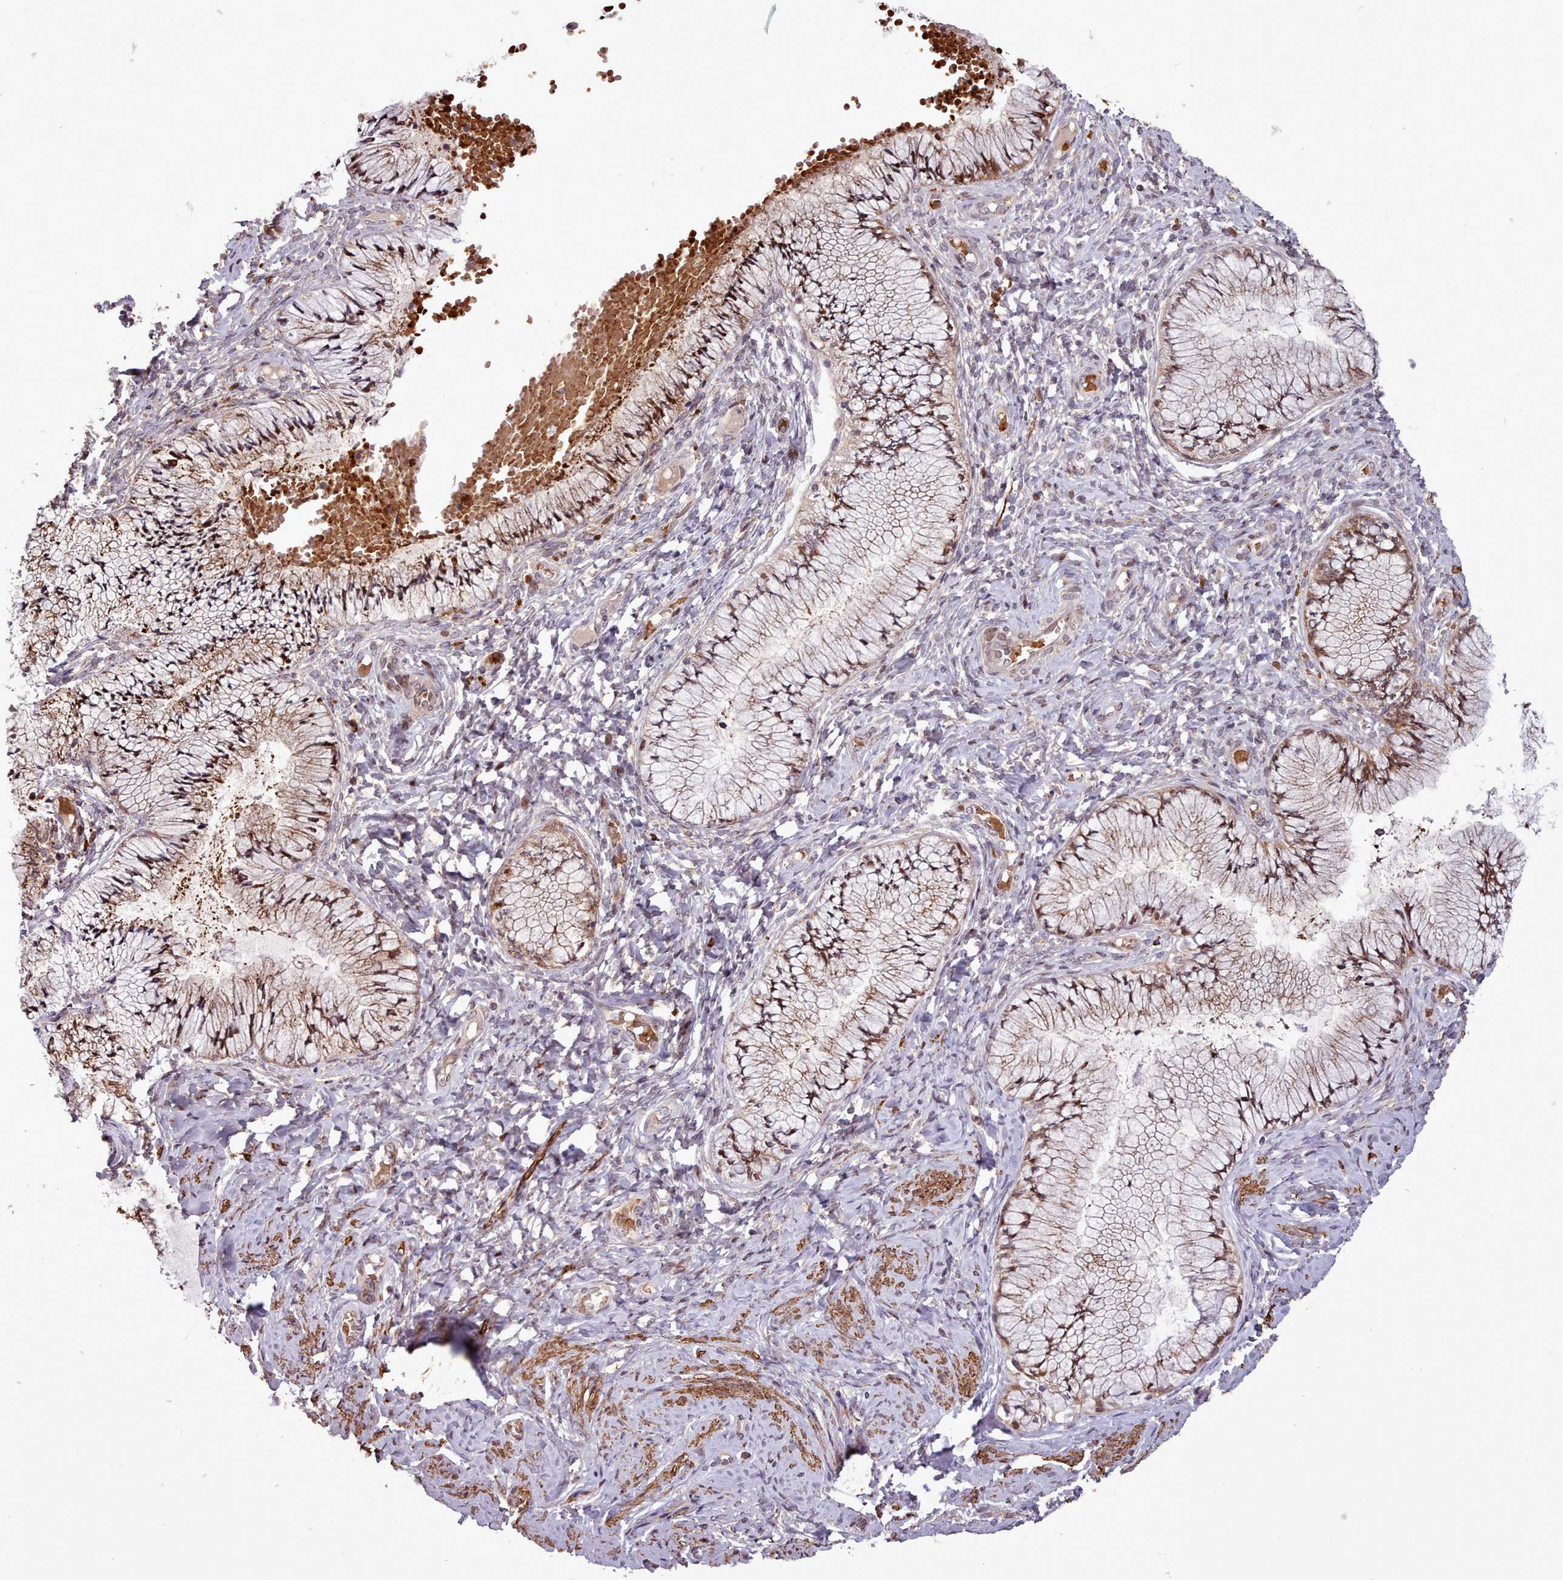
{"staining": {"intensity": "strong", "quantity": "25%-75%", "location": "cytoplasmic/membranous"}, "tissue": "cervix", "cell_type": "Glandular cells", "image_type": "normal", "snomed": [{"axis": "morphology", "description": "Normal tissue, NOS"}, {"axis": "topography", "description": "Cervix"}], "caption": "A photomicrograph of human cervix stained for a protein reveals strong cytoplasmic/membranous brown staining in glandular cells.", "gene": "CABP1", "patient": {"sex": "female", "age": 42}}